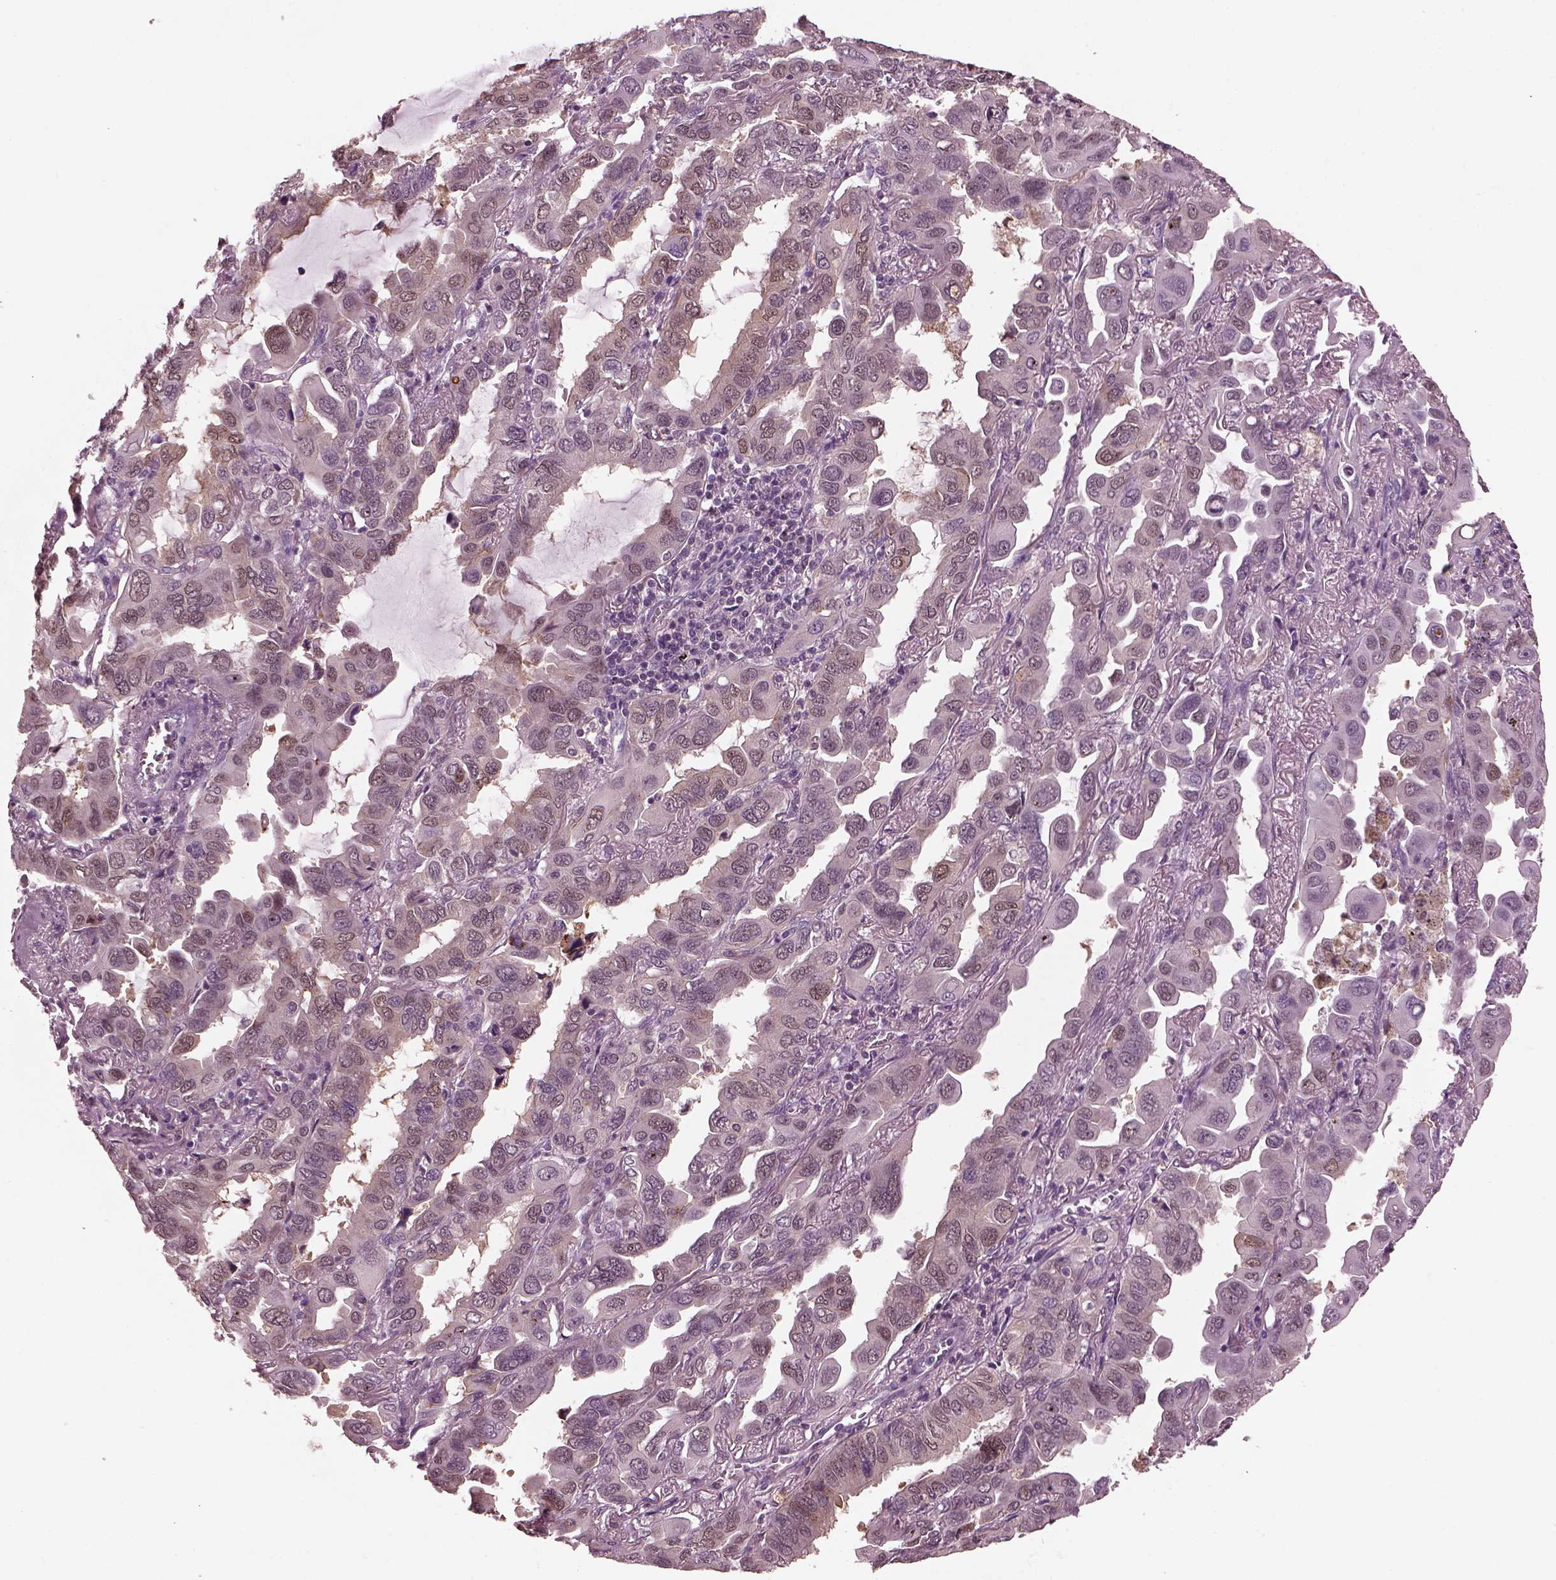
{"staining": {"intensity": "weak", "quantity": "<25%", "location": "cytoplasmic/membranous"}, "tissue": "lung cancer", "cell_type": "Tumor cells", "image_type": "cancer", "snomed": [{"axis": "morphology", "description": "Adenocarcinoma, NOS"}, {"axis": "topography", "description": "Lung"}], "caption": "Lung adenocarcinoma was stained to show a protein in brown. There is no significant positivity in tumor cells.", "gene": "SRI", "patient": {"sex": "male", "age": 64}}